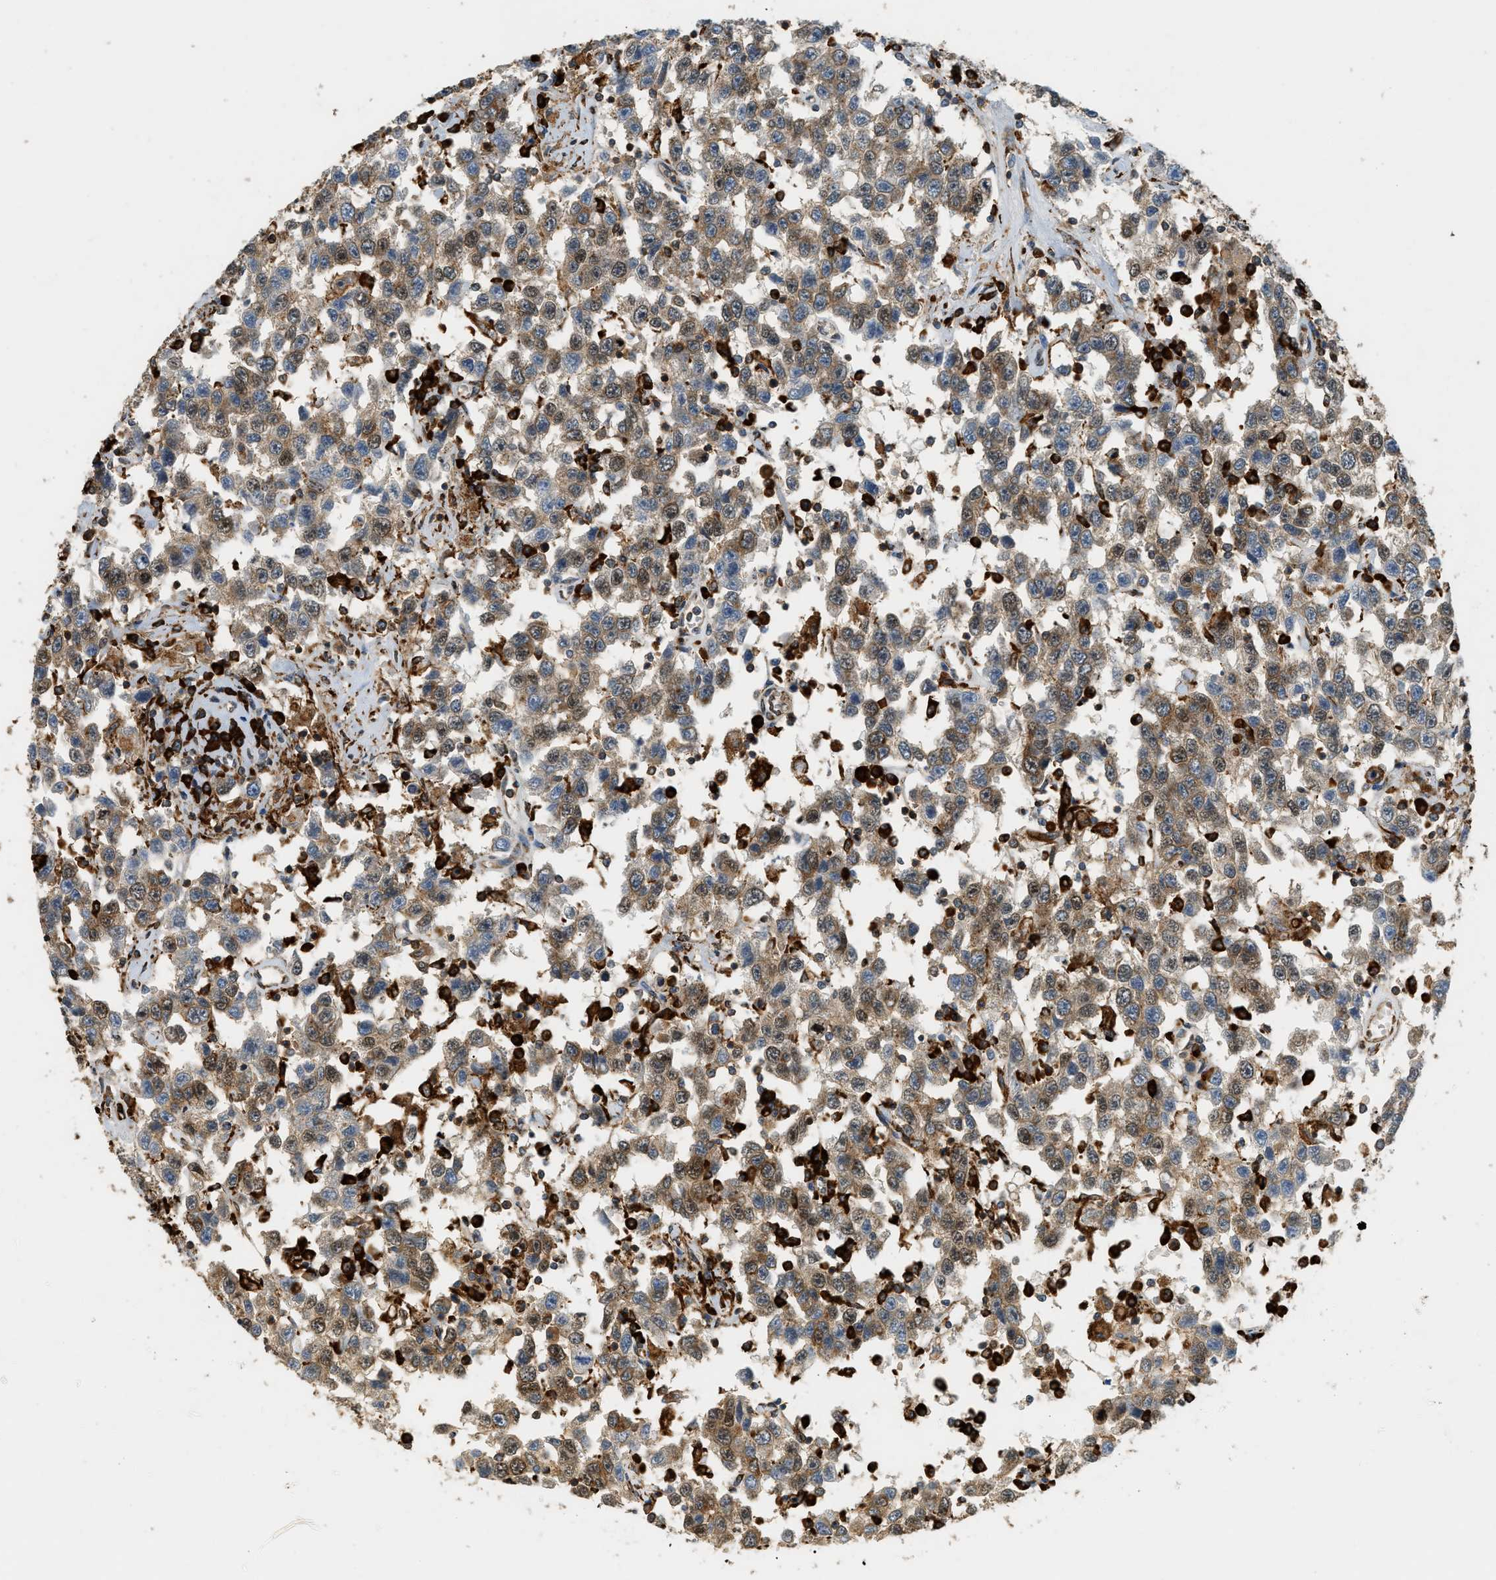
{"staining": {"intensity": "moderate", "quantity": ">75%", "location": "cytoplasmic/membranous,nuclear"}, "tissue": "testis cancer", "cell_type": "Tumor cells", "image_type": "cancer", "snomed": [{"axis": "morphology", "description": "Seminoma, NOS"}, {"axis": "topography", "description": "Testis"}], "caption": "Testis cancer tissue displays moderate cytoplasmic/membranous and nuclear expression in about >75% of tumor cells", "gene": "SEMA4D", "patient": {"sex": "male", "age": 41}}